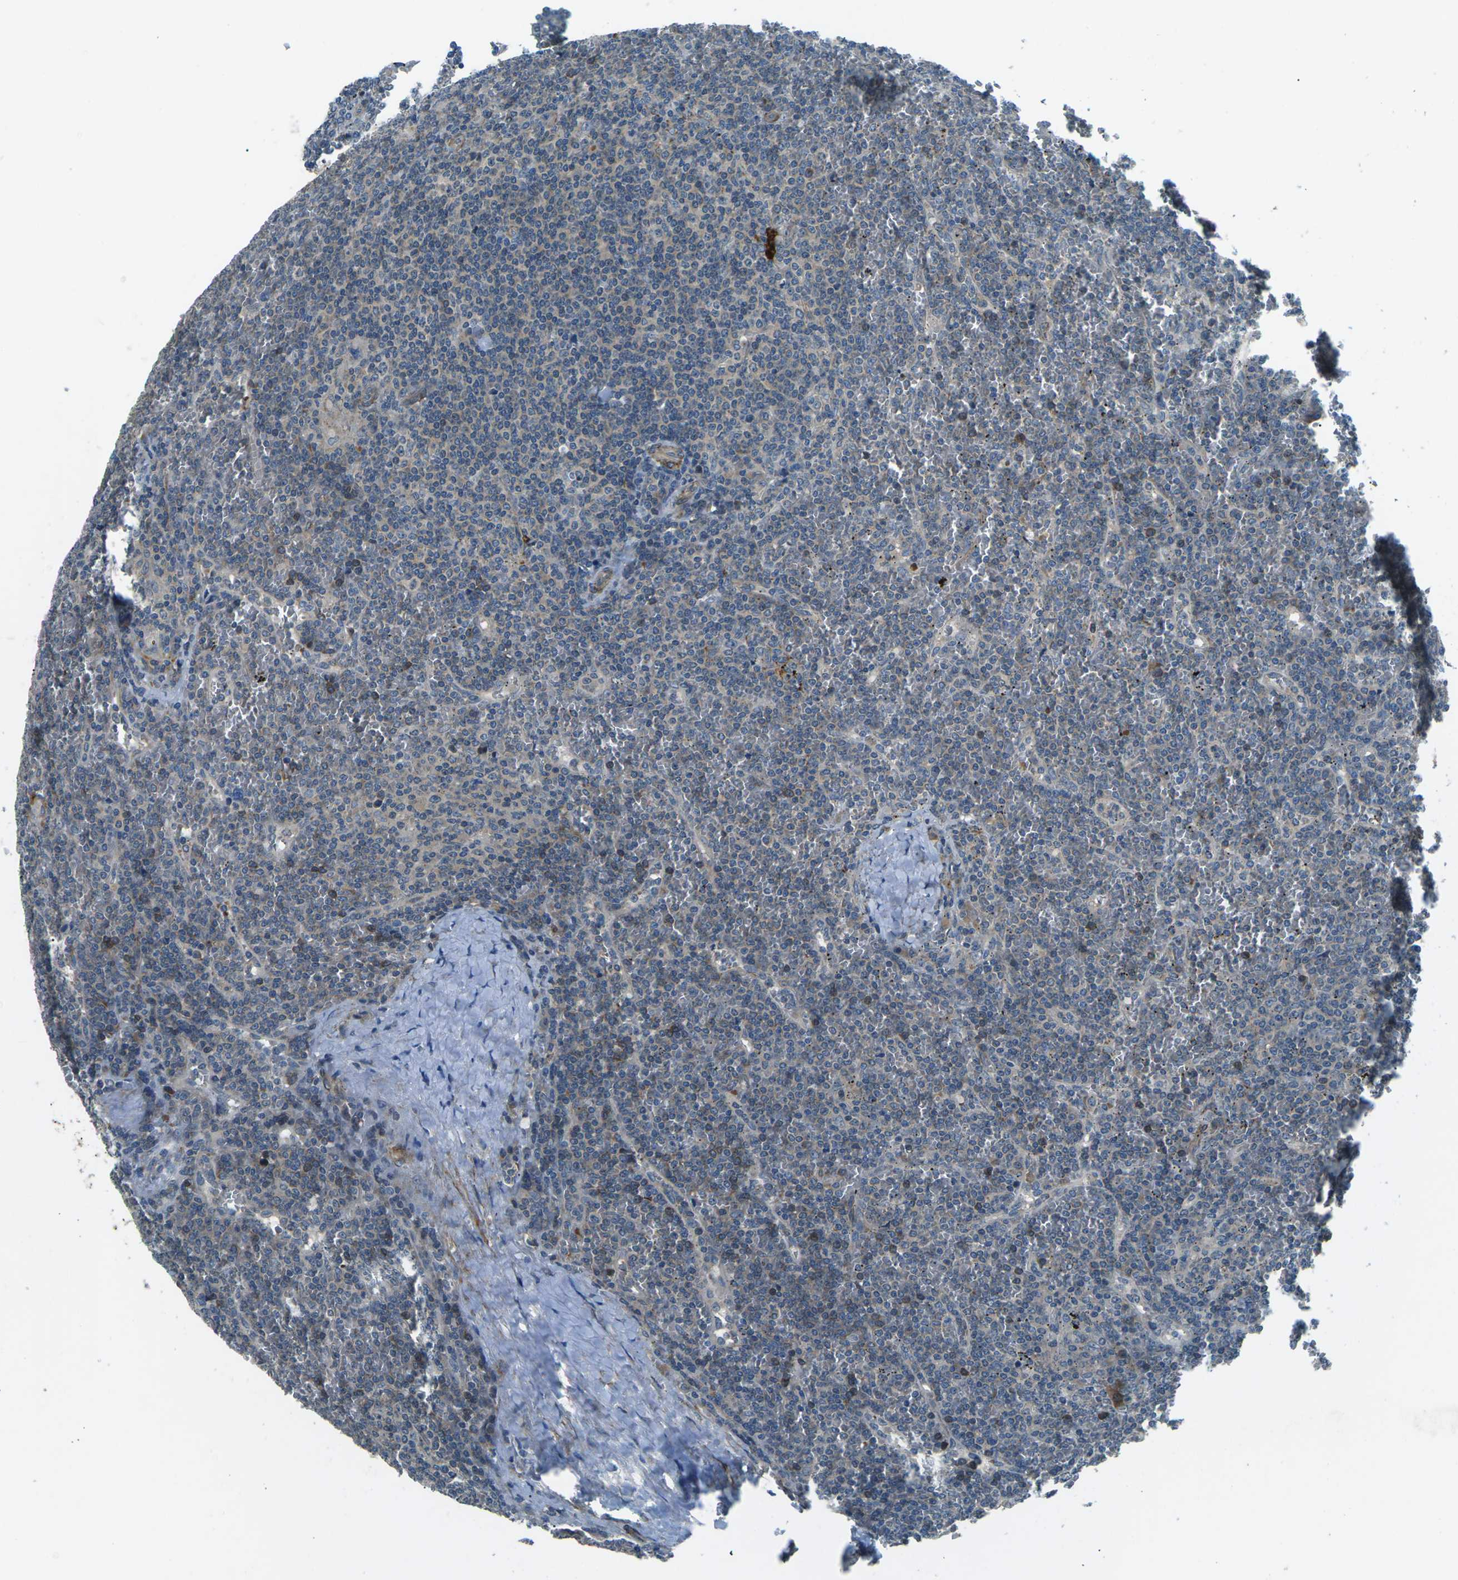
{"staining": {"intensity": "weak", "quantity": "25%-75%", "location": "cytoplasmic/membranous"}, "tissue": "lymphoma", "cell_type": "Tumor cells", "image_type": "cancer", "snomed": [{"axis": "morphology", "description": "Malignant lymphoma, non-Hodgkin's type, Low grade"}, {"axis": "topography", "description": "Spleen"}], "caption": "Lymphoma stained with immunohistochemistry (IHC) exhibits weak cytoplasmic/membranous expression in approximately 25%-75% of tumor cells. (DAB = brown stain, brightfield microscopy at high magnification).", "gene": "AFAP1", "patient": {"sex": "female", "age": 19}}